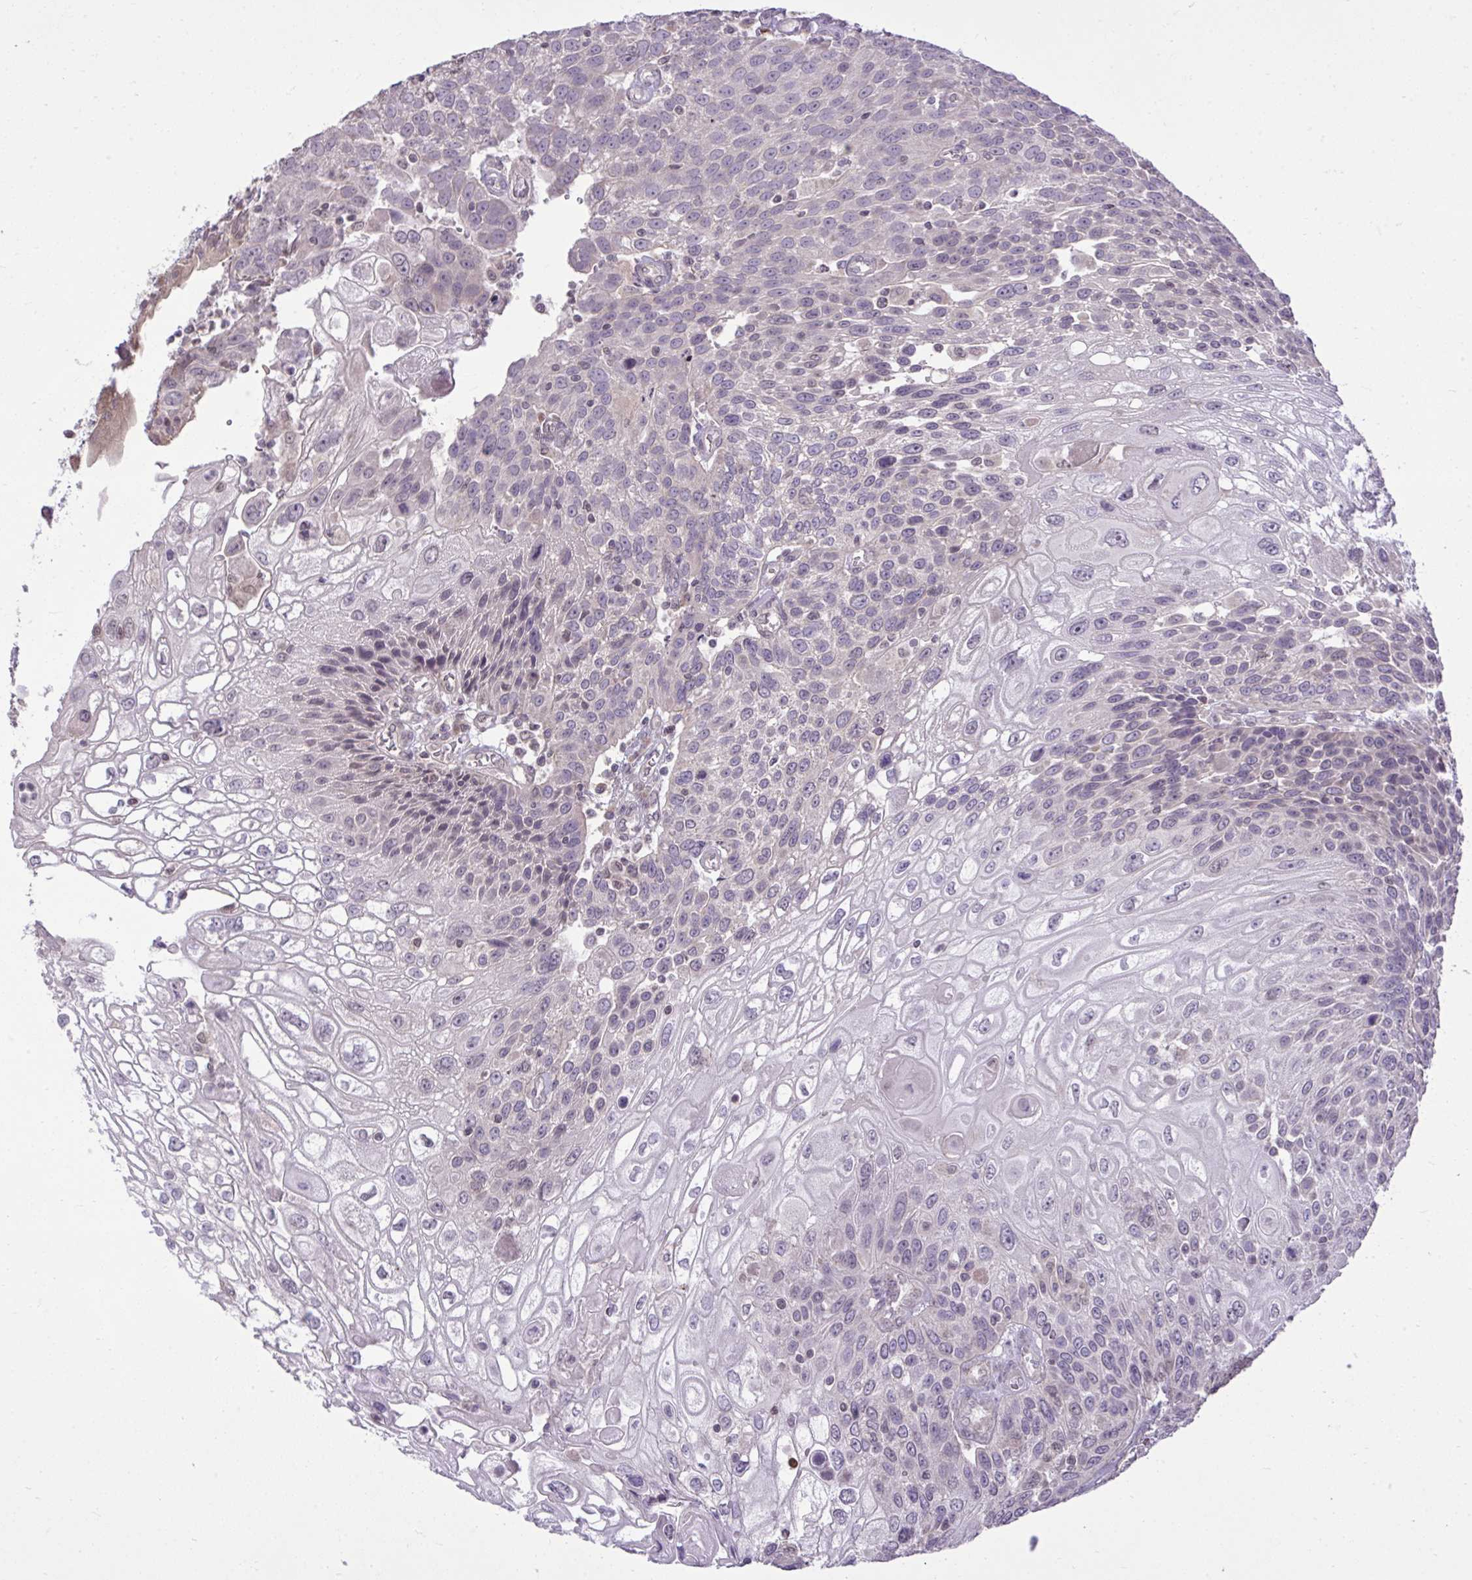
{"staining": {"intensity": "negative", "quantity": "none", "location": "none"}, "tissue": "urothelial cancer", "cell_type": "Tumor cells", "image_type": "cancer", "snomed": [{"axis": "morphology", "description": "Urothelial carcinoma, High grade"}, {"axis": "topography", "description": "Urinary bladder"}], "caption": "High power microscopy photomicrograph of an immunohistochemistry (IHC) micrograph of urothelial carcinoma (high-grade), revealing no significant expression in tumor cells. (DAB (3,3'-diaminobenzidine) immunohistochemistry visualized using brightfield microscopy, high magnification).", "gene": "CYP20A1", "patient": {"sex": "female", "age": 70}}